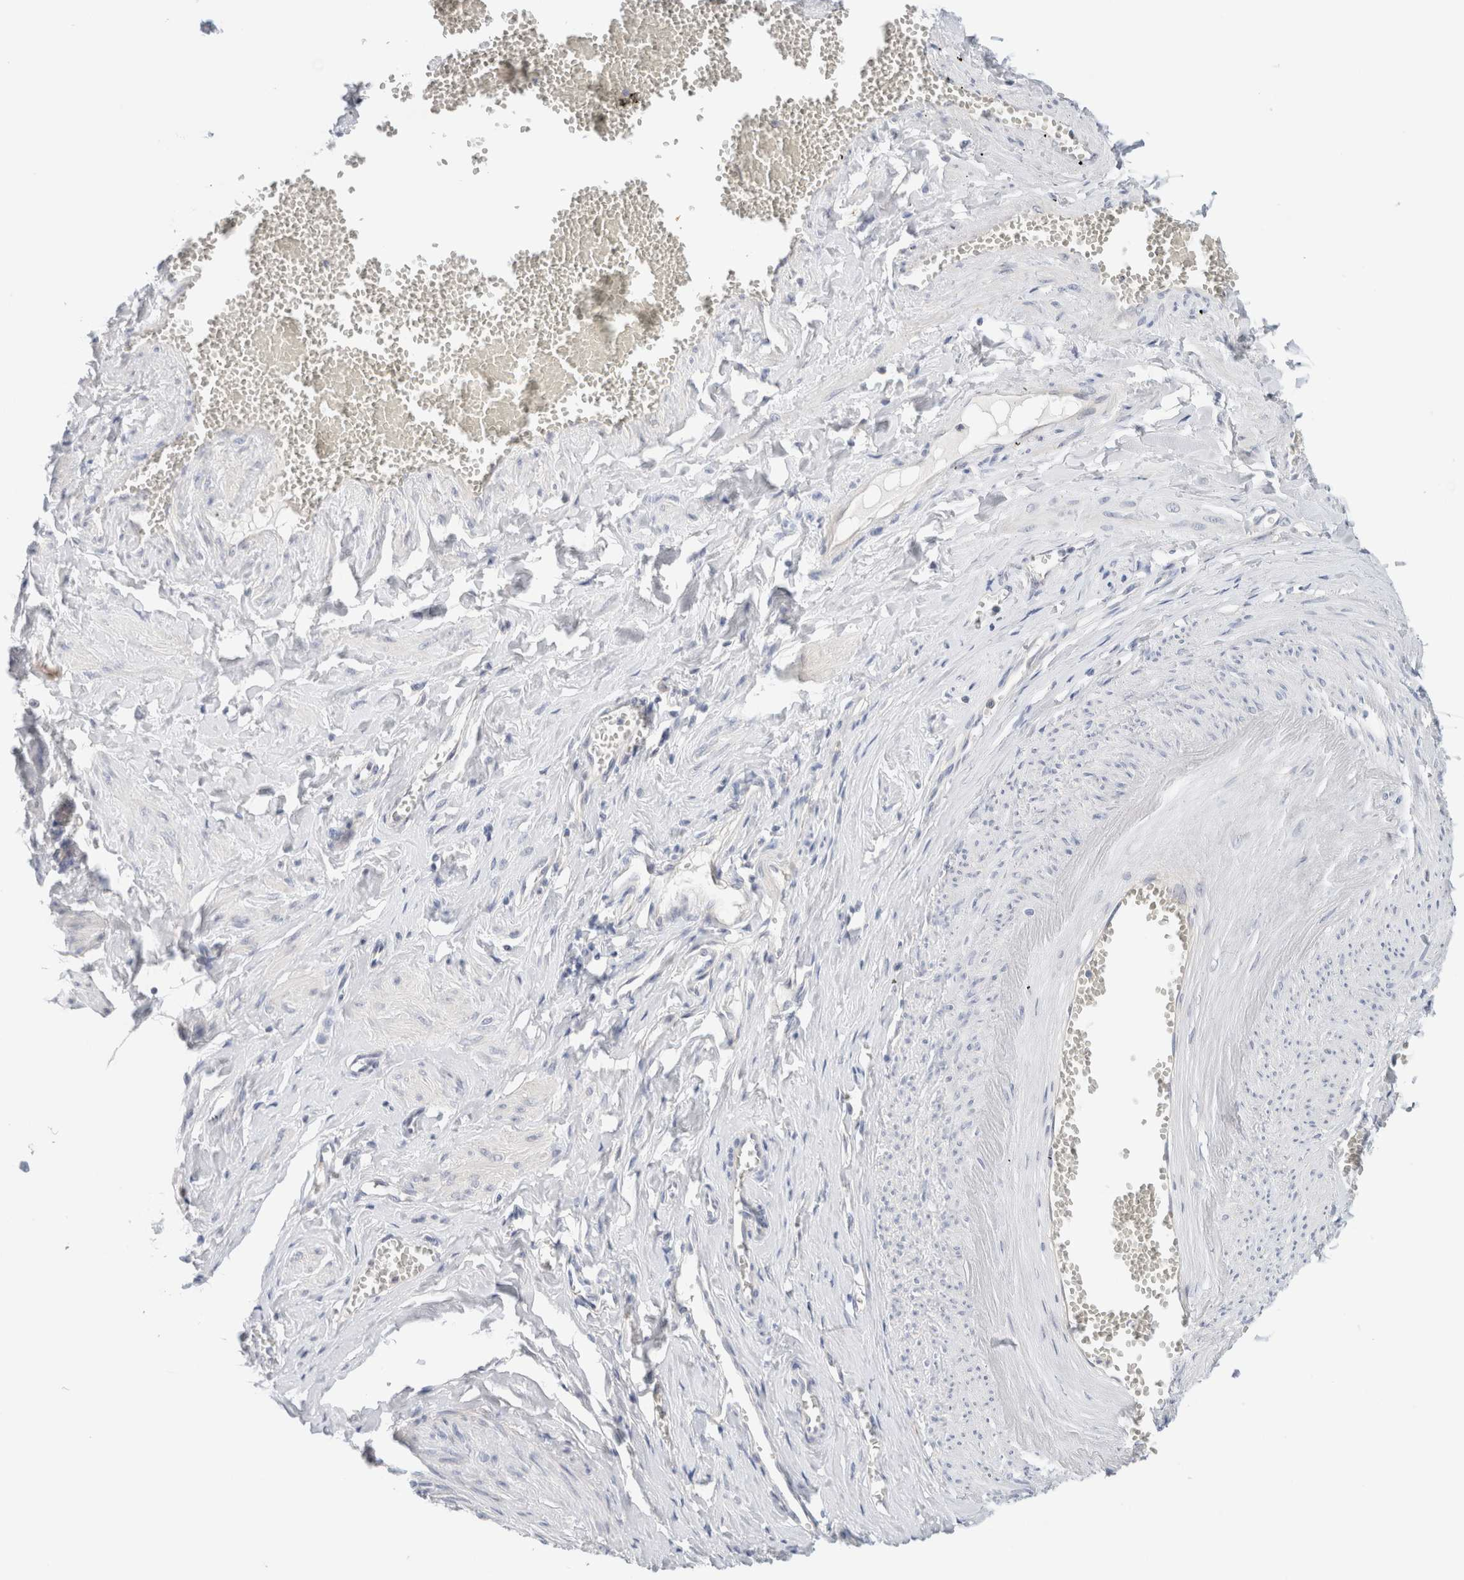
{"staining": {"intensity": "negative", "quantity": "none", "location": "none"}, "tissue": "adipose tissue", "cell_type": "Adipocytes", "image_type": "normal", "snomed": [{"axis": "morphology", "description": "Normal tissue, NOS"}, {"axis": "topography", "description": "Vascular tissue"}, {"axis": "topography", "description": "Fallopian tube"}, {"axis": "topography", "description": "Ovary"}], "caption": "IHC photomicrograph of benign human adipose tissue stained for a protein (brown), which demonstrates no expression in adipocytes.", "gene": "SDR16C5", "patient": {"sex": "female", "age": 67}}